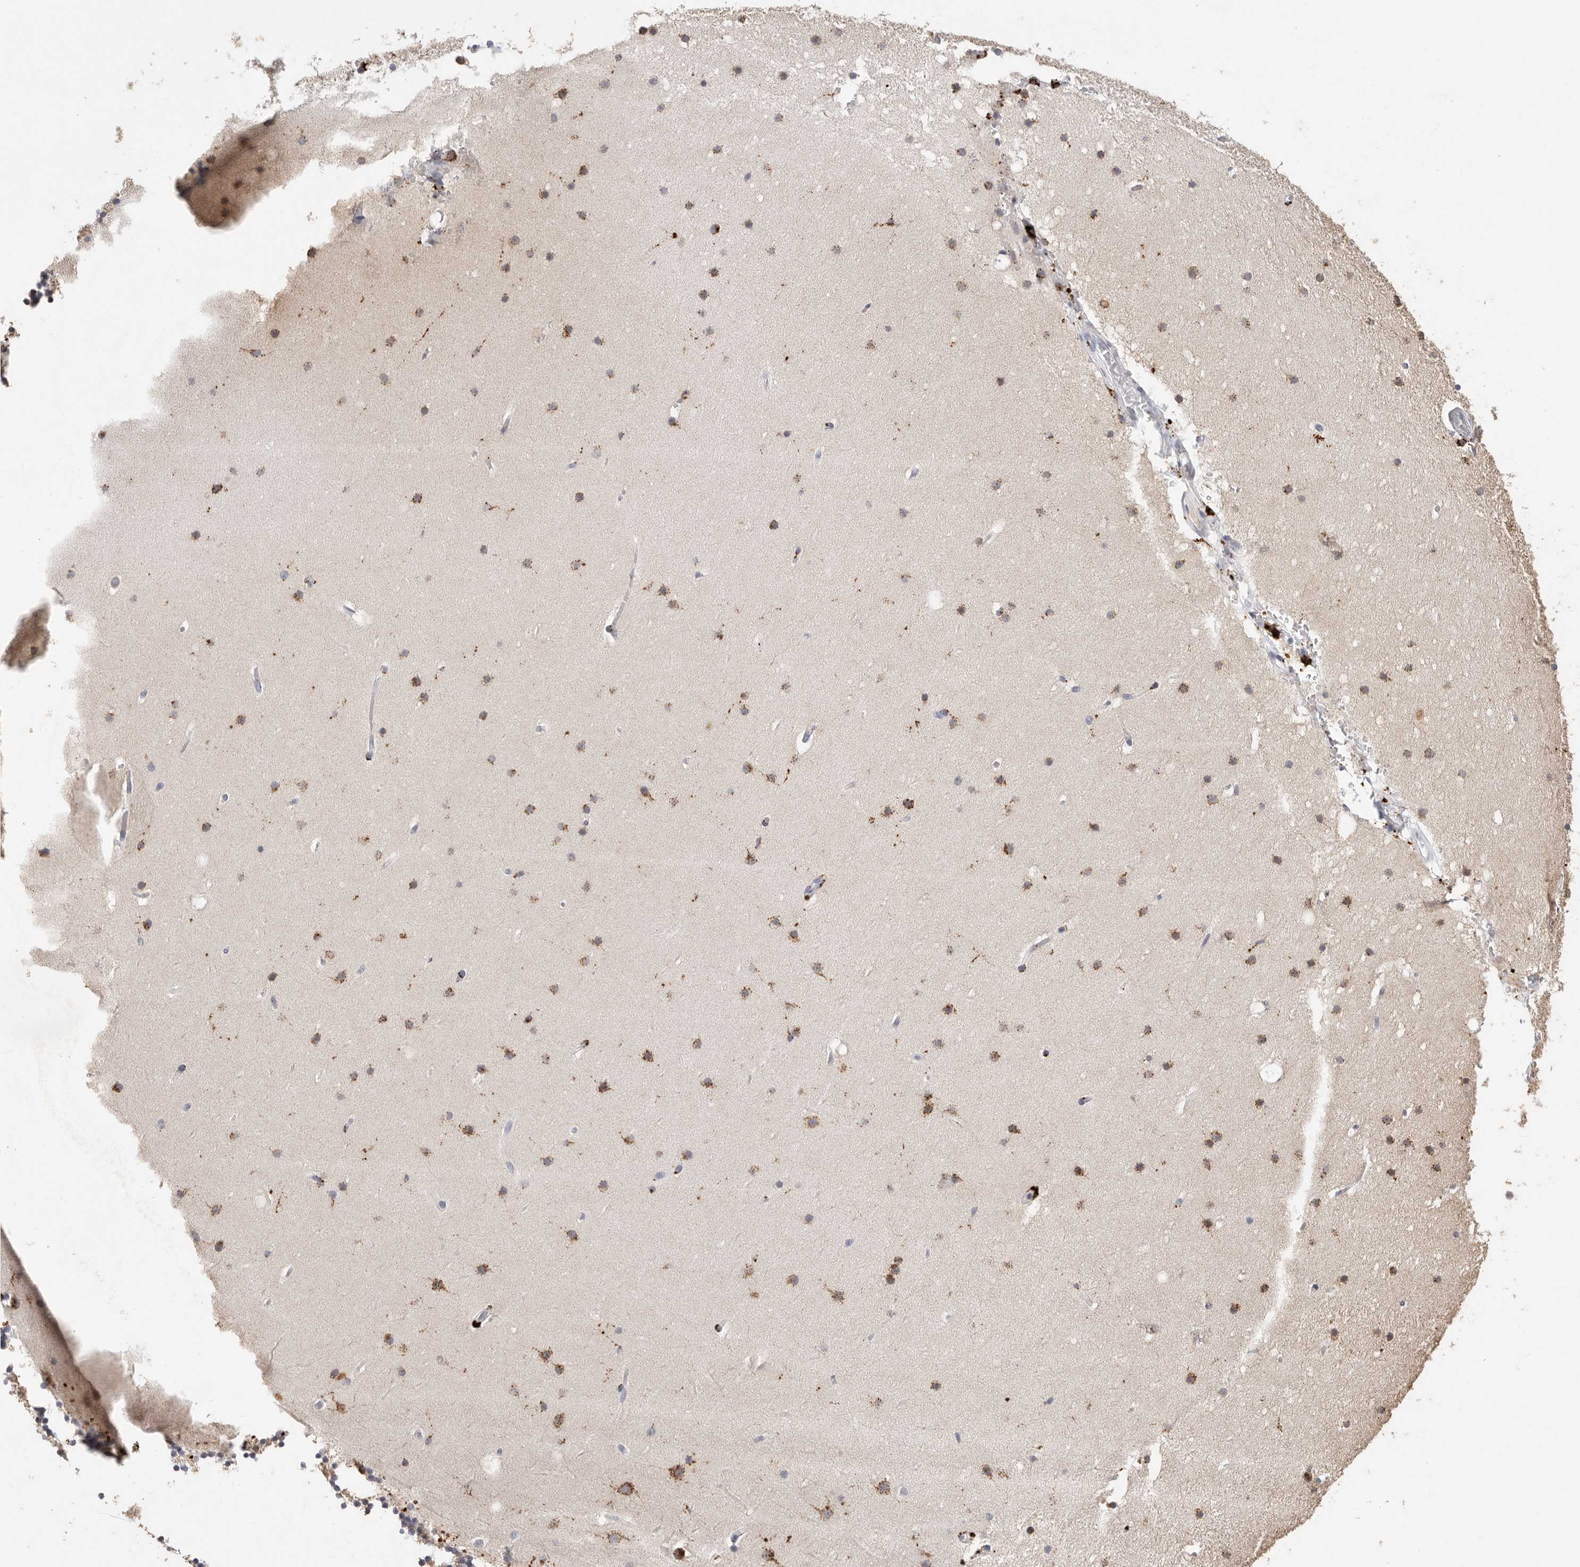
{"staining": {"intensity": "moderate", "quantity": "<25%", "location": "cytoplasmic/membranous"}, "tissue": "cerebellum", "cell_type": "Cells in granular layer", "image_type": "normal", "snomed": [{"axis": "morphology", "description": "Normal tissue, NOS"}, {"axis": "topography", "description": "Cerebellum"}], "caption": "The image exhibits immunohistochemical staining of benign cerebellum. There is moderate cytoplasmic/membranous staining is appreciated in approximately <25% of cells in granular layer.", "gene": "GGH", "patient": {"sex": "male", "age": 57}}